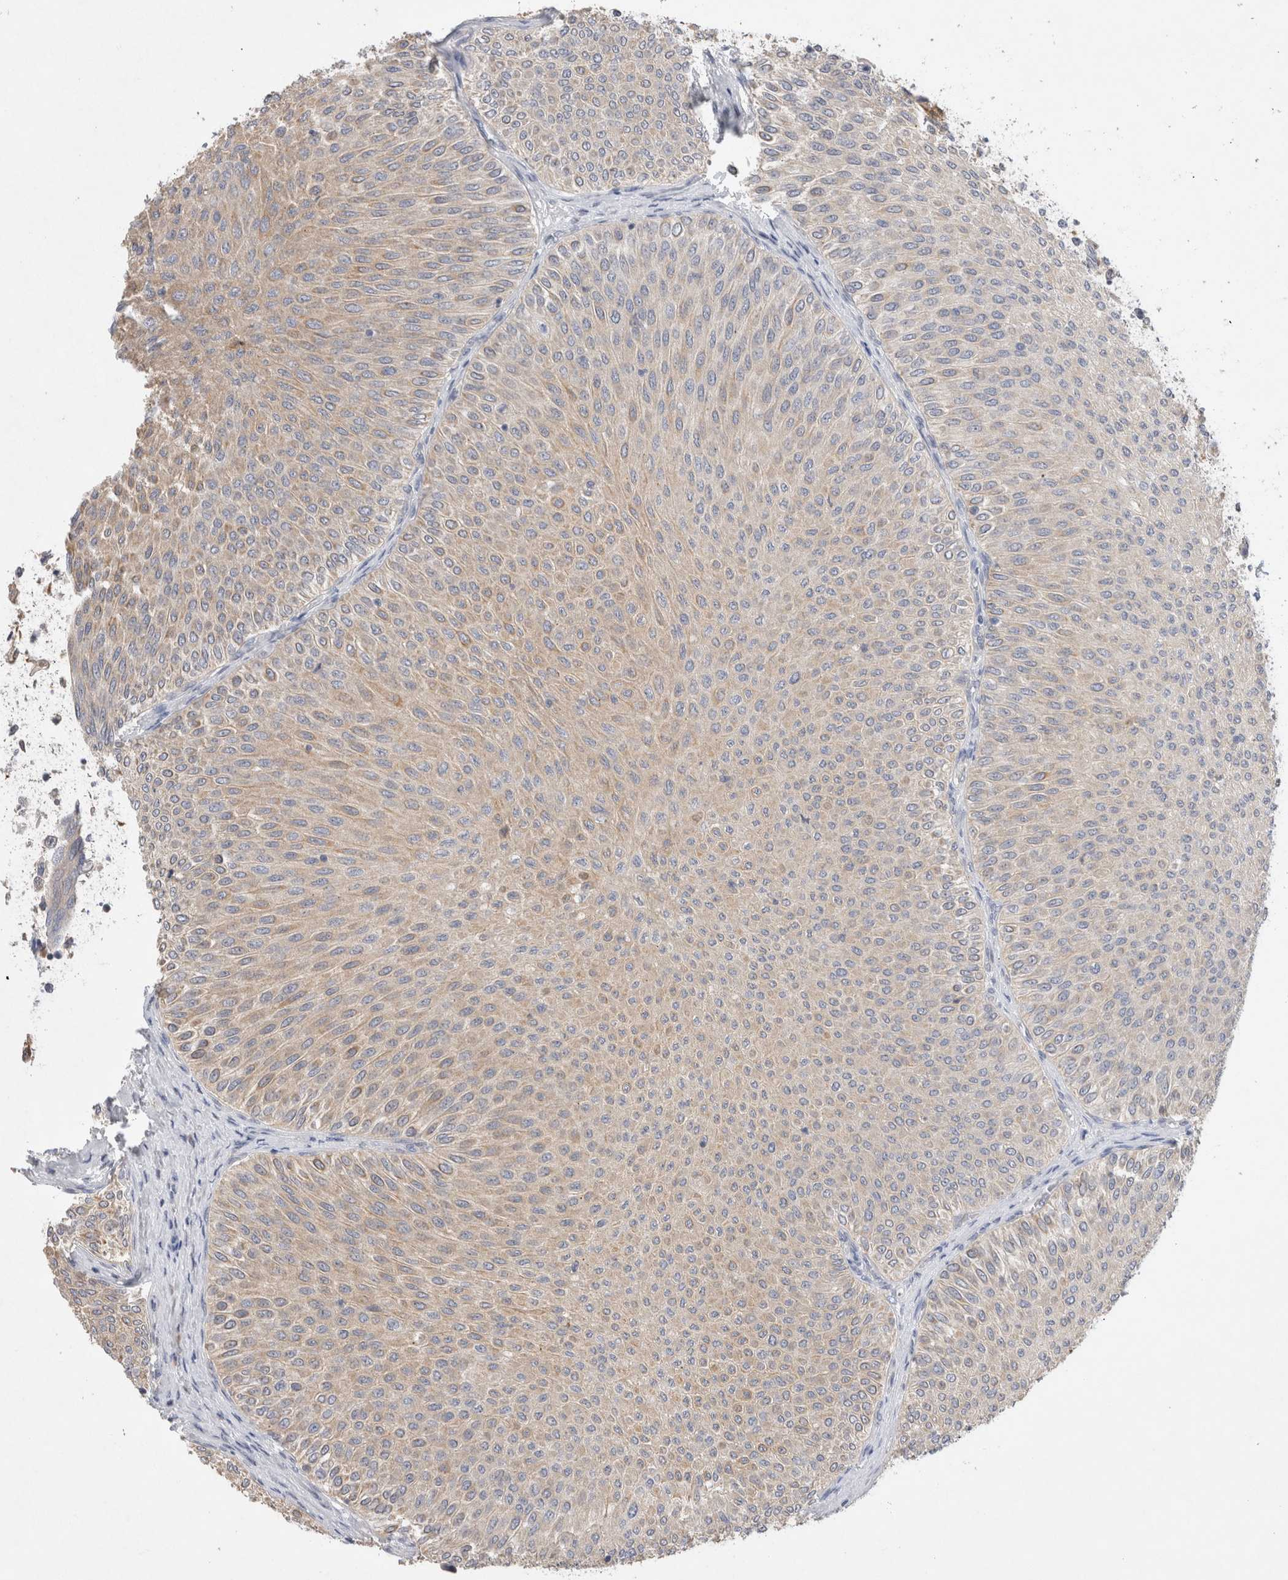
{"staining": {"intensity": "weak", "quantity": ">75%", "location": "cytoplasmic/membranous"}, "tissue": "urothelial cancer", "cell_type": "Tumor cells", "image_type": "cancer", "snomed": [{"axis": "morphology", "description": "Urothelial carcinoma, Low grade"}, {"axis": "topography", "description": "Urinary bladder"}], "caption": "Protein staining reveals weak cytoplasmic/membranous expression in approximately >75% of tumor cells in low-grade urothelial carcinoma.", "gene": "GAS1", "patient": {"sex": "male", "age": 78}}